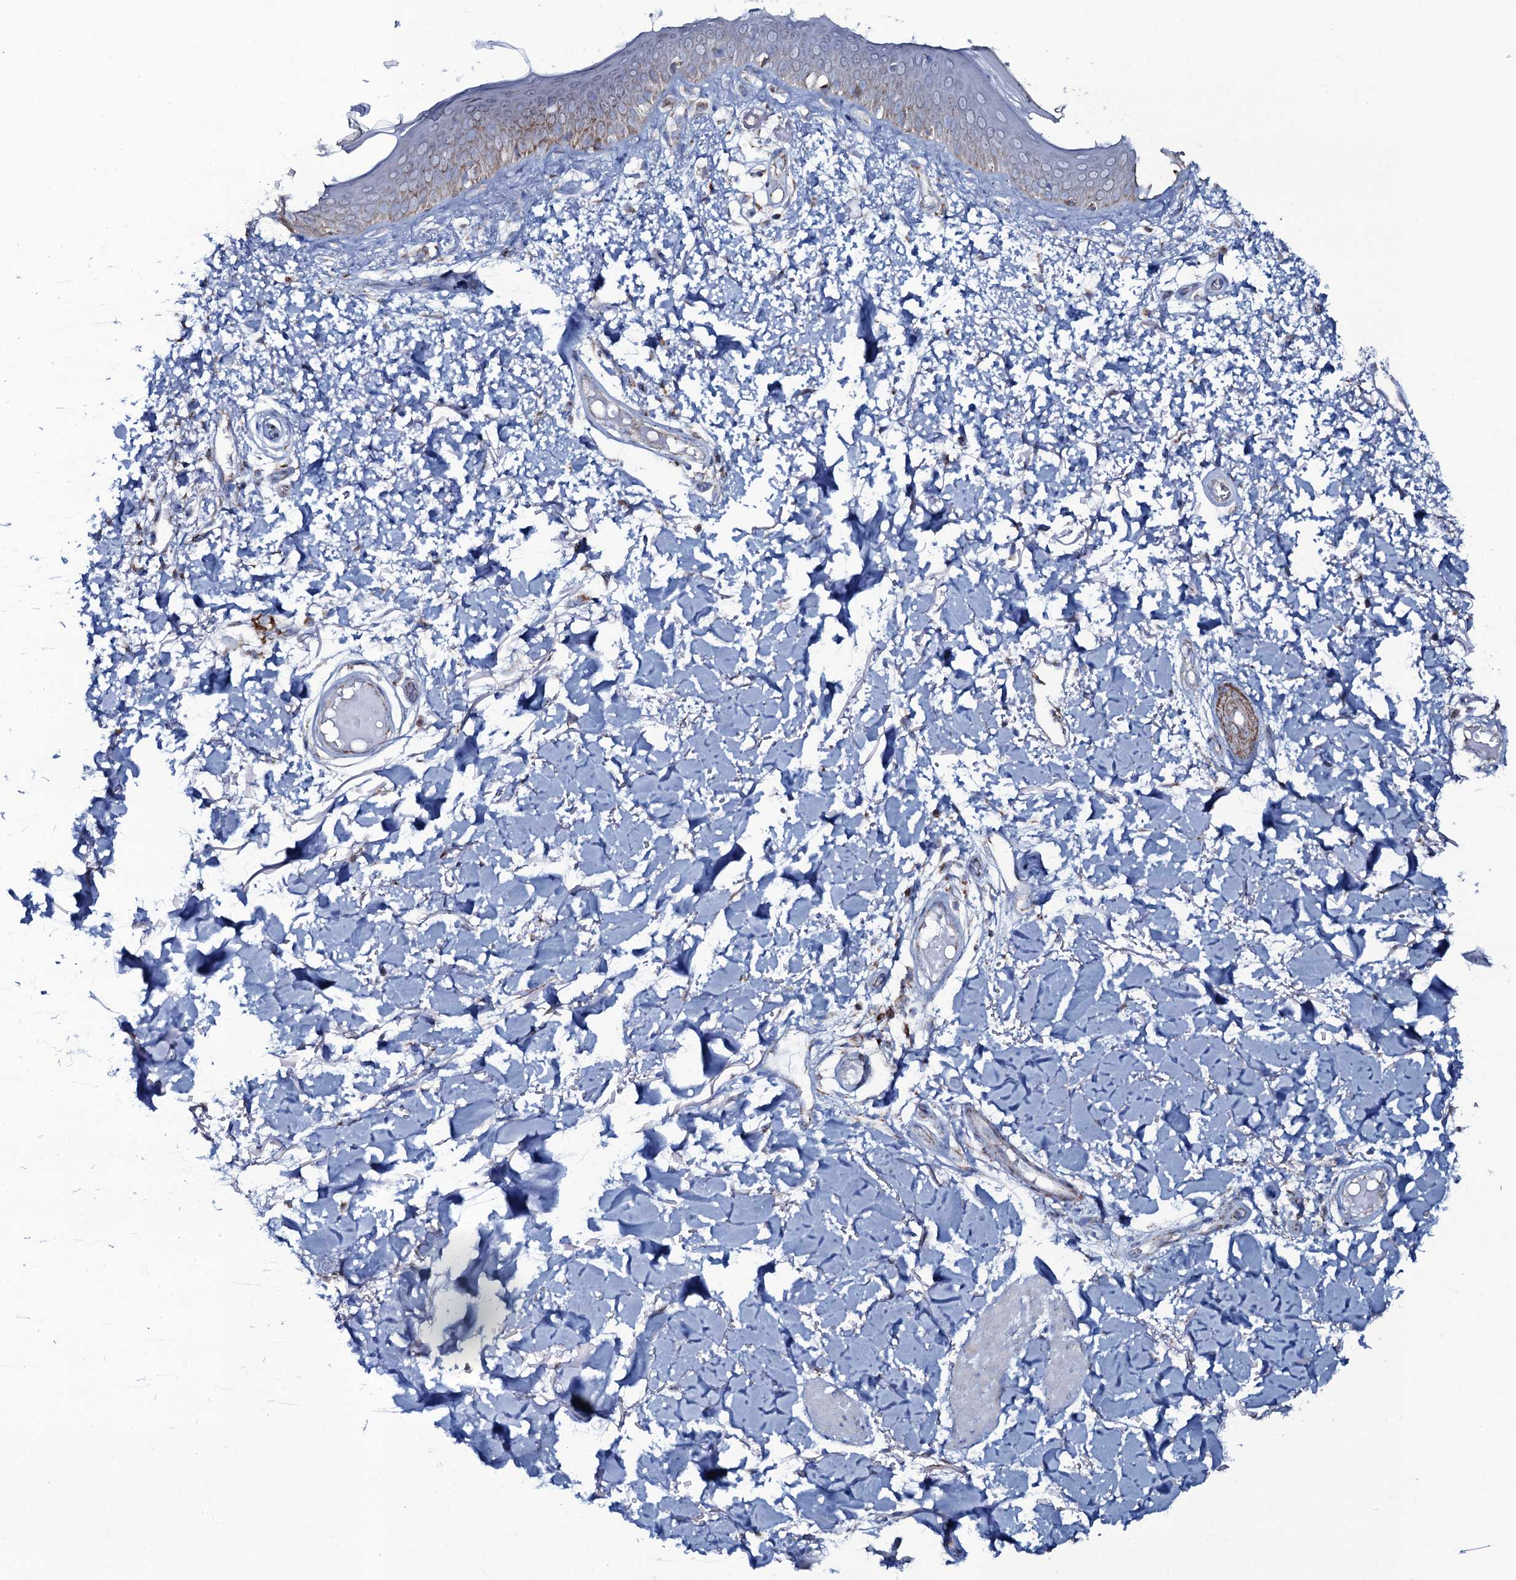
{"staining": {"intensity": "negative", "quantity": "none", "location": "none"}, "tissue": "skin", "cell_type": "Fibroblasts", "image_type": "normal", "snomed": [{"axis": "morphology", "description": "Normal tissue, NOS"}, {"axis": "topography", "description": "Skin"}], "caption": "Human skin stained for a protein using immunohistochemistry (IHC) shows no expression in fibroblasts.", "gene": "MRPS35", "patient": {"sex": "male", "age": 62}}